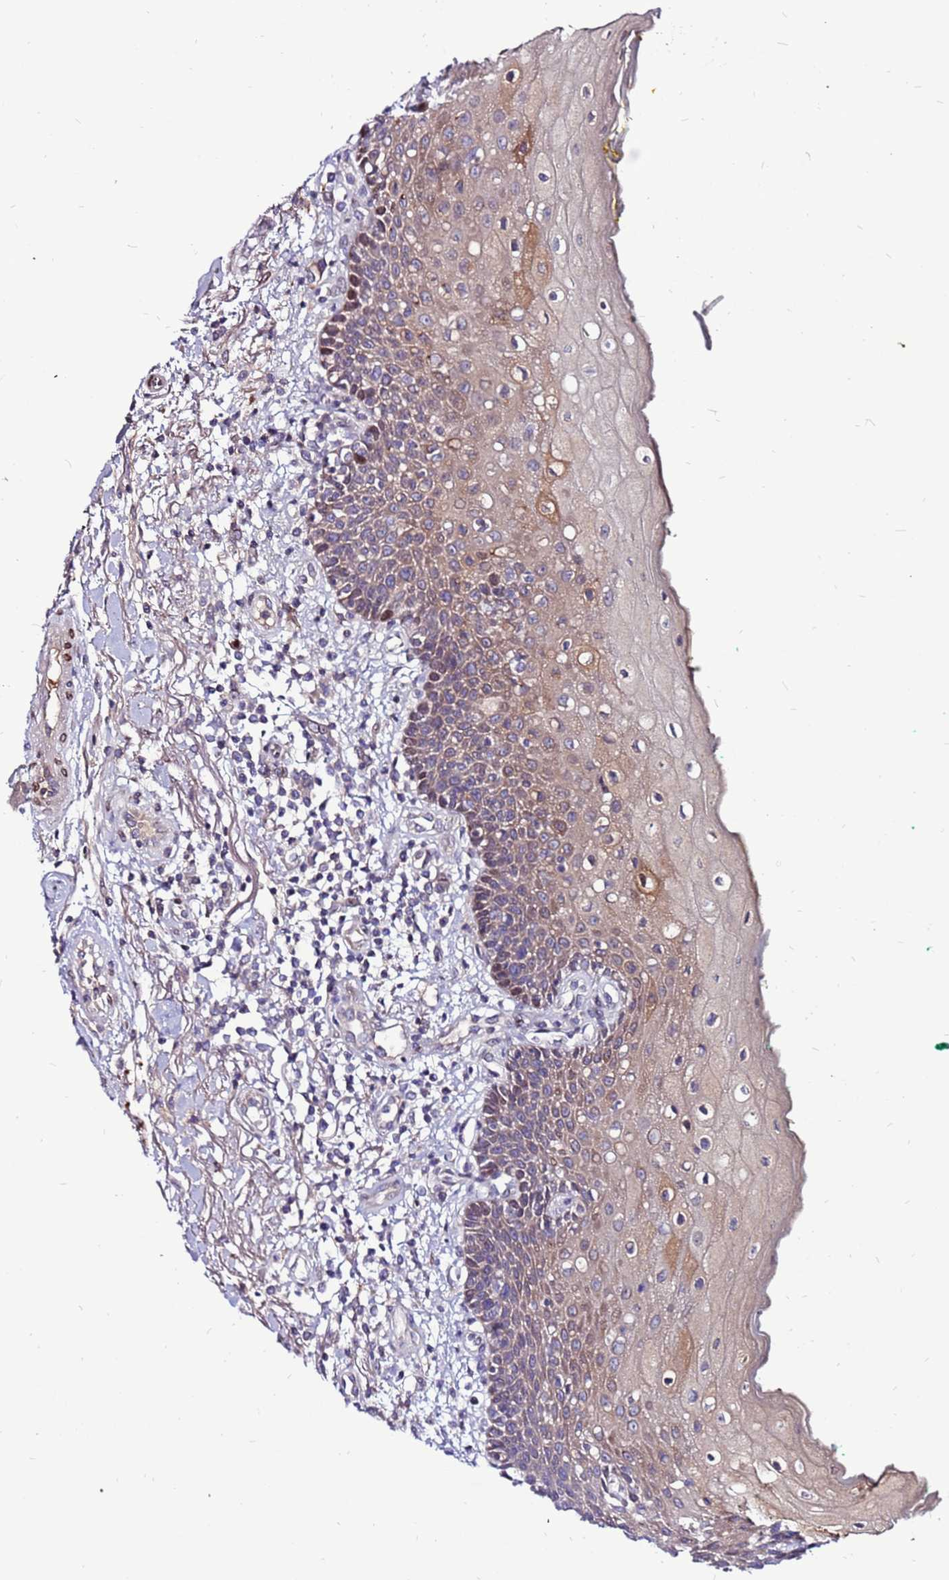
{"staining": {"intensity": "weak", "quantity": "25%-75%", "location": "cytoplasmic/membranous,nuclear"}, "tissue": "oral mucosa", "cell_type": "Squamous epithelial cells", "image_type": "normal", "snomed": [{"axis": "morphology", "description": "Normal tissue, NOS"}, {"axis": "morphology", "description": "Squamous cell carcinoma, NOS"}, {"axis": "topography", "description": "Oral tissue"}, {"axis": "topography", "description": "Tounge, NOS"}, {"axis": "topography", "description": "Head-Neck"}], "caption": "An immunohistochemistry (IHC) image of benign tissue is shown. Protein staining in brown labels weak cytoplasmic/membranous,nuclear positivity in oral mucosa within squamous epithelial cells. (Brightfield microscopy of DAB IHC at high magnification).", "gene": "CCDC71", "patient": {"sex": "male", "age": 79}}